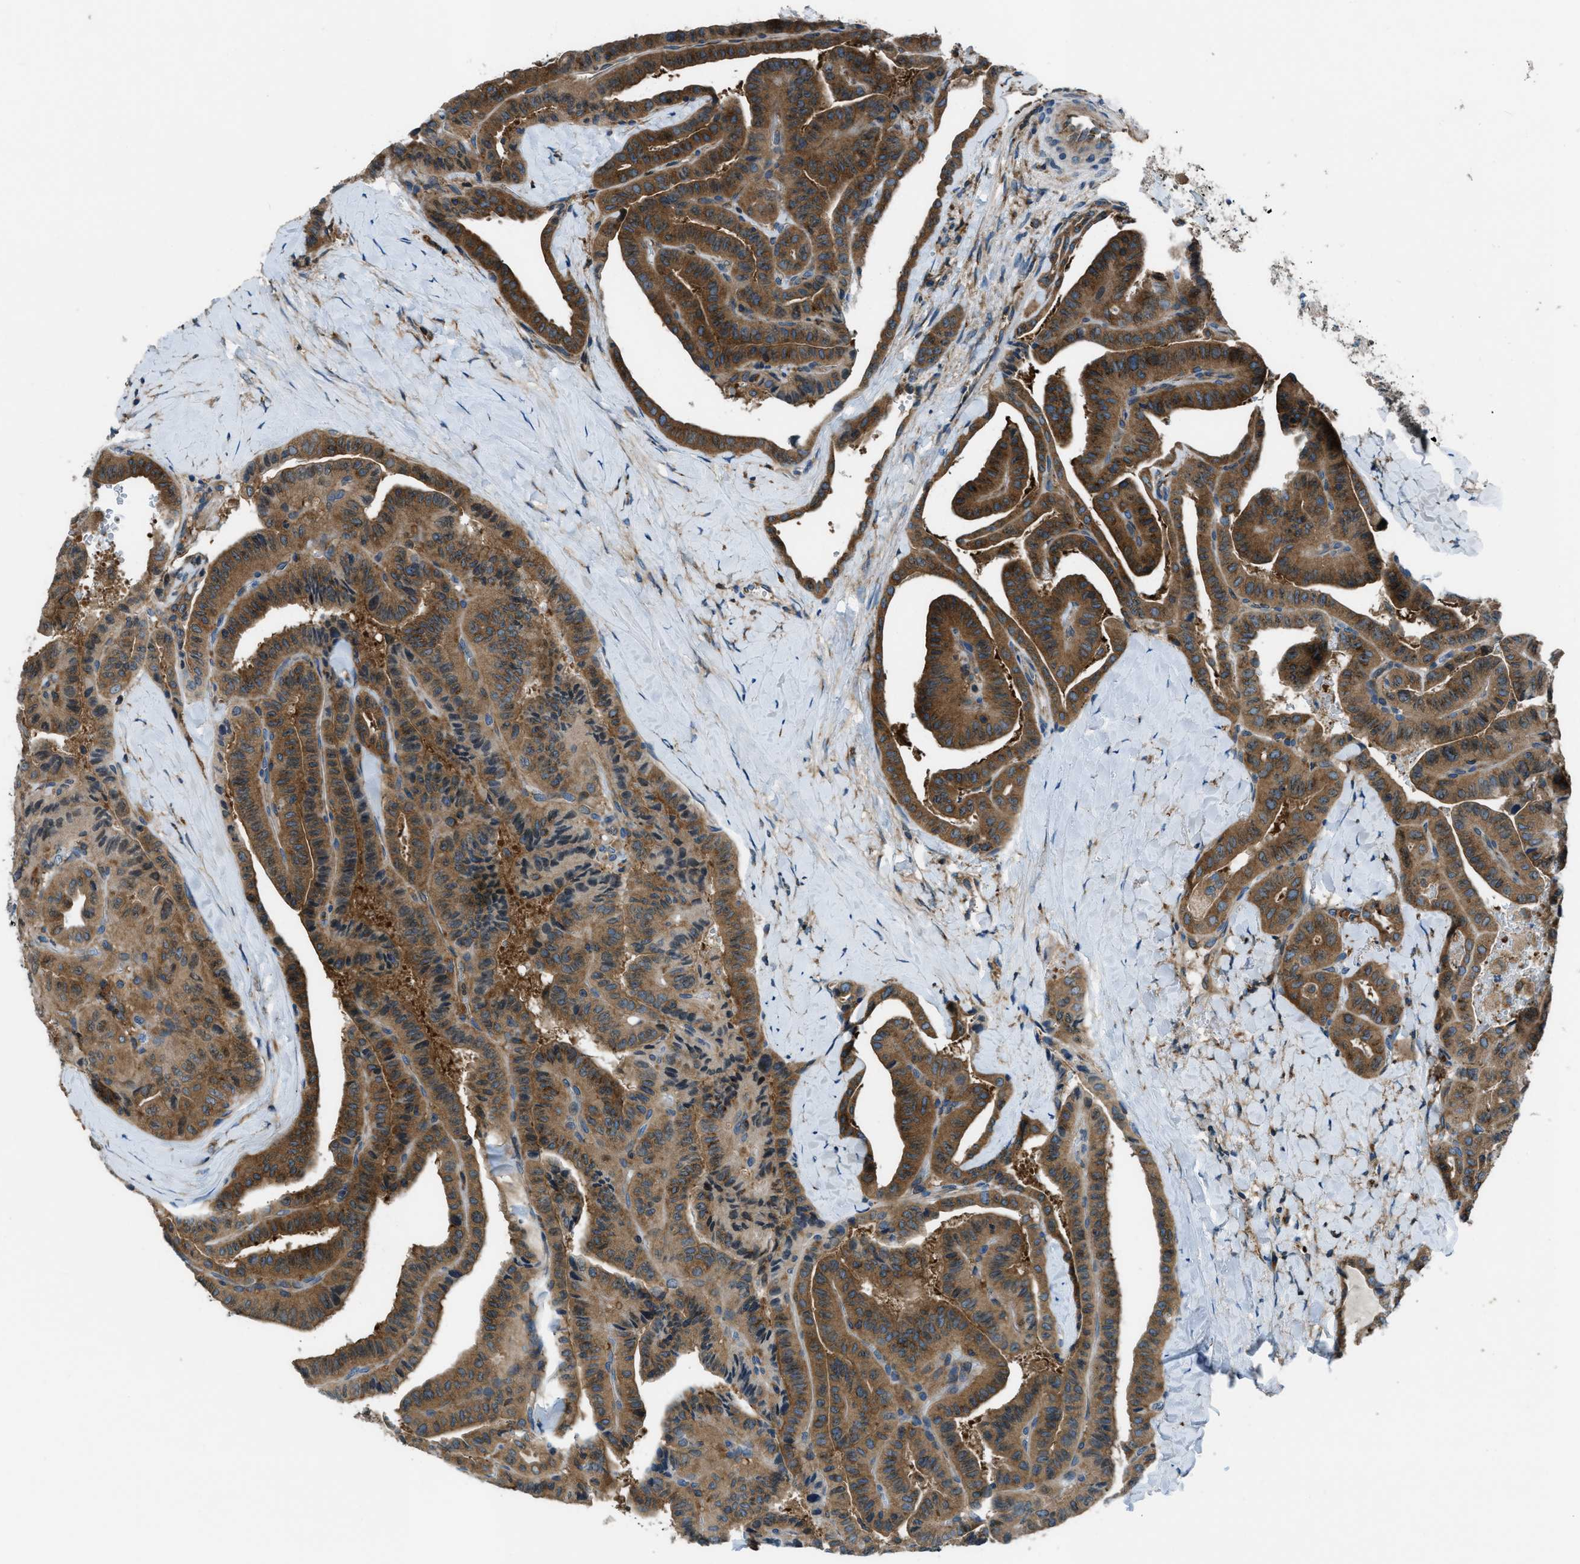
{"staining": {"intensity": "strong", "quantity": ">75%", "location": "cytoplasmic/membranous"}, "tissue": "thyroid cancer", "cell_type": "Tumor cells", "image_type": "cancer", "snomed": [{"axis": "morphology", "description": "Papillary adenocarcinoma, NOS"}, {"axis": "topography", "description": "Thyroid gland"}], "caption": "Approximately >75% of tumor cells in thyroid cancer exhibit strong cytoplasmic/membranous protein expression as visualized by brown immunohistochemical staining.", "gene": "ARFGAP2", "patient": {"sex": "male", "age": 77}}